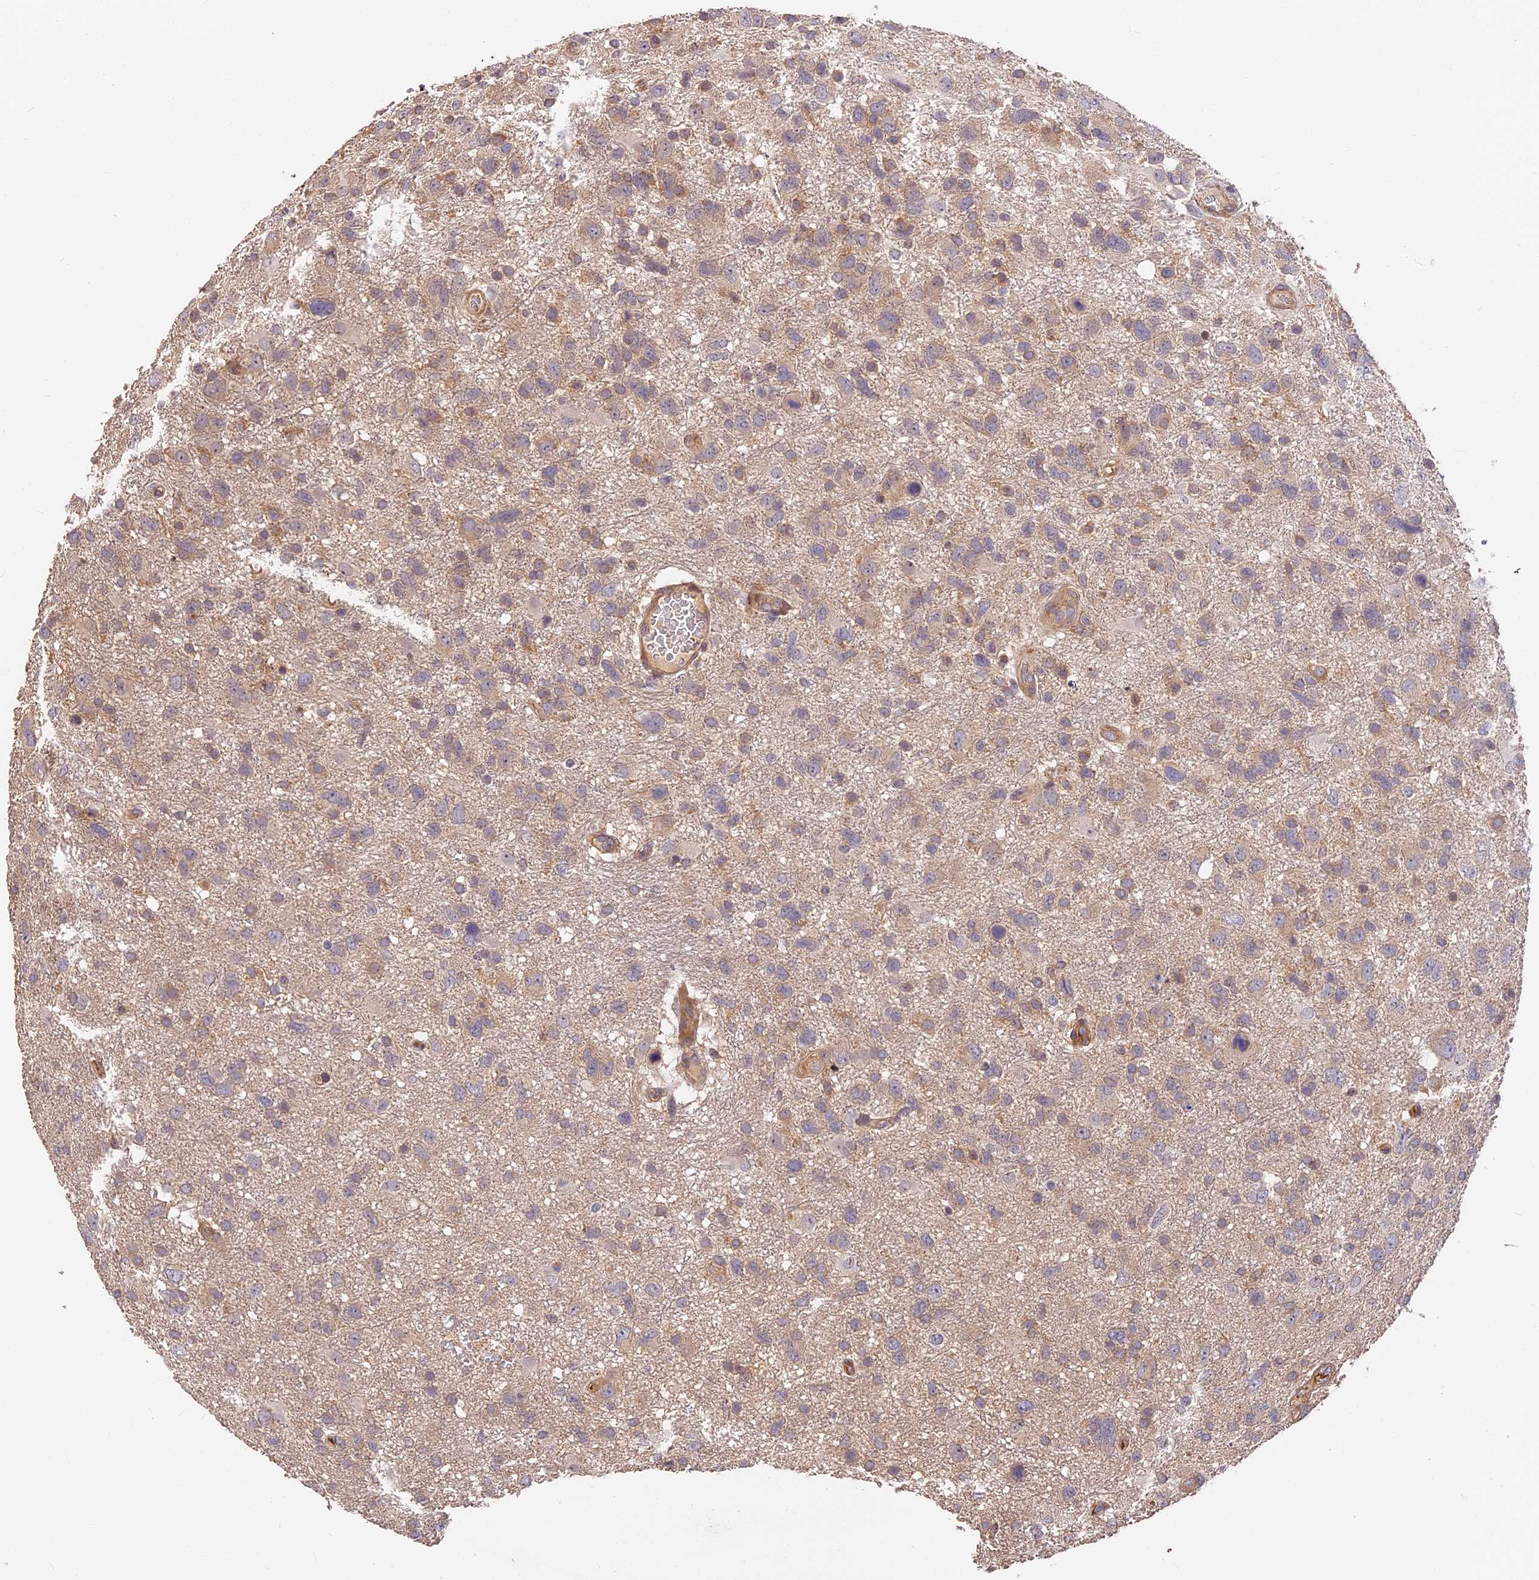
{"staining": {"intensity": "weak", "quantity": "<25%", "location": "cytoplasmic/membranous"}, "tissue": "glioma", "cell_type": "Tumor cells", "image_type": "cancer", "snomed": [{"axis": "morphology", "description": "Glioma, malignant, High grade"}, {"axis": "topography", "description": "Brain"}], "caption": "Glioma was stained to show a protein in brown. There is no significant expression in tumor cells.", "gene": "ARHGAP17", "patient": {"sex": "male", "age": 61}}